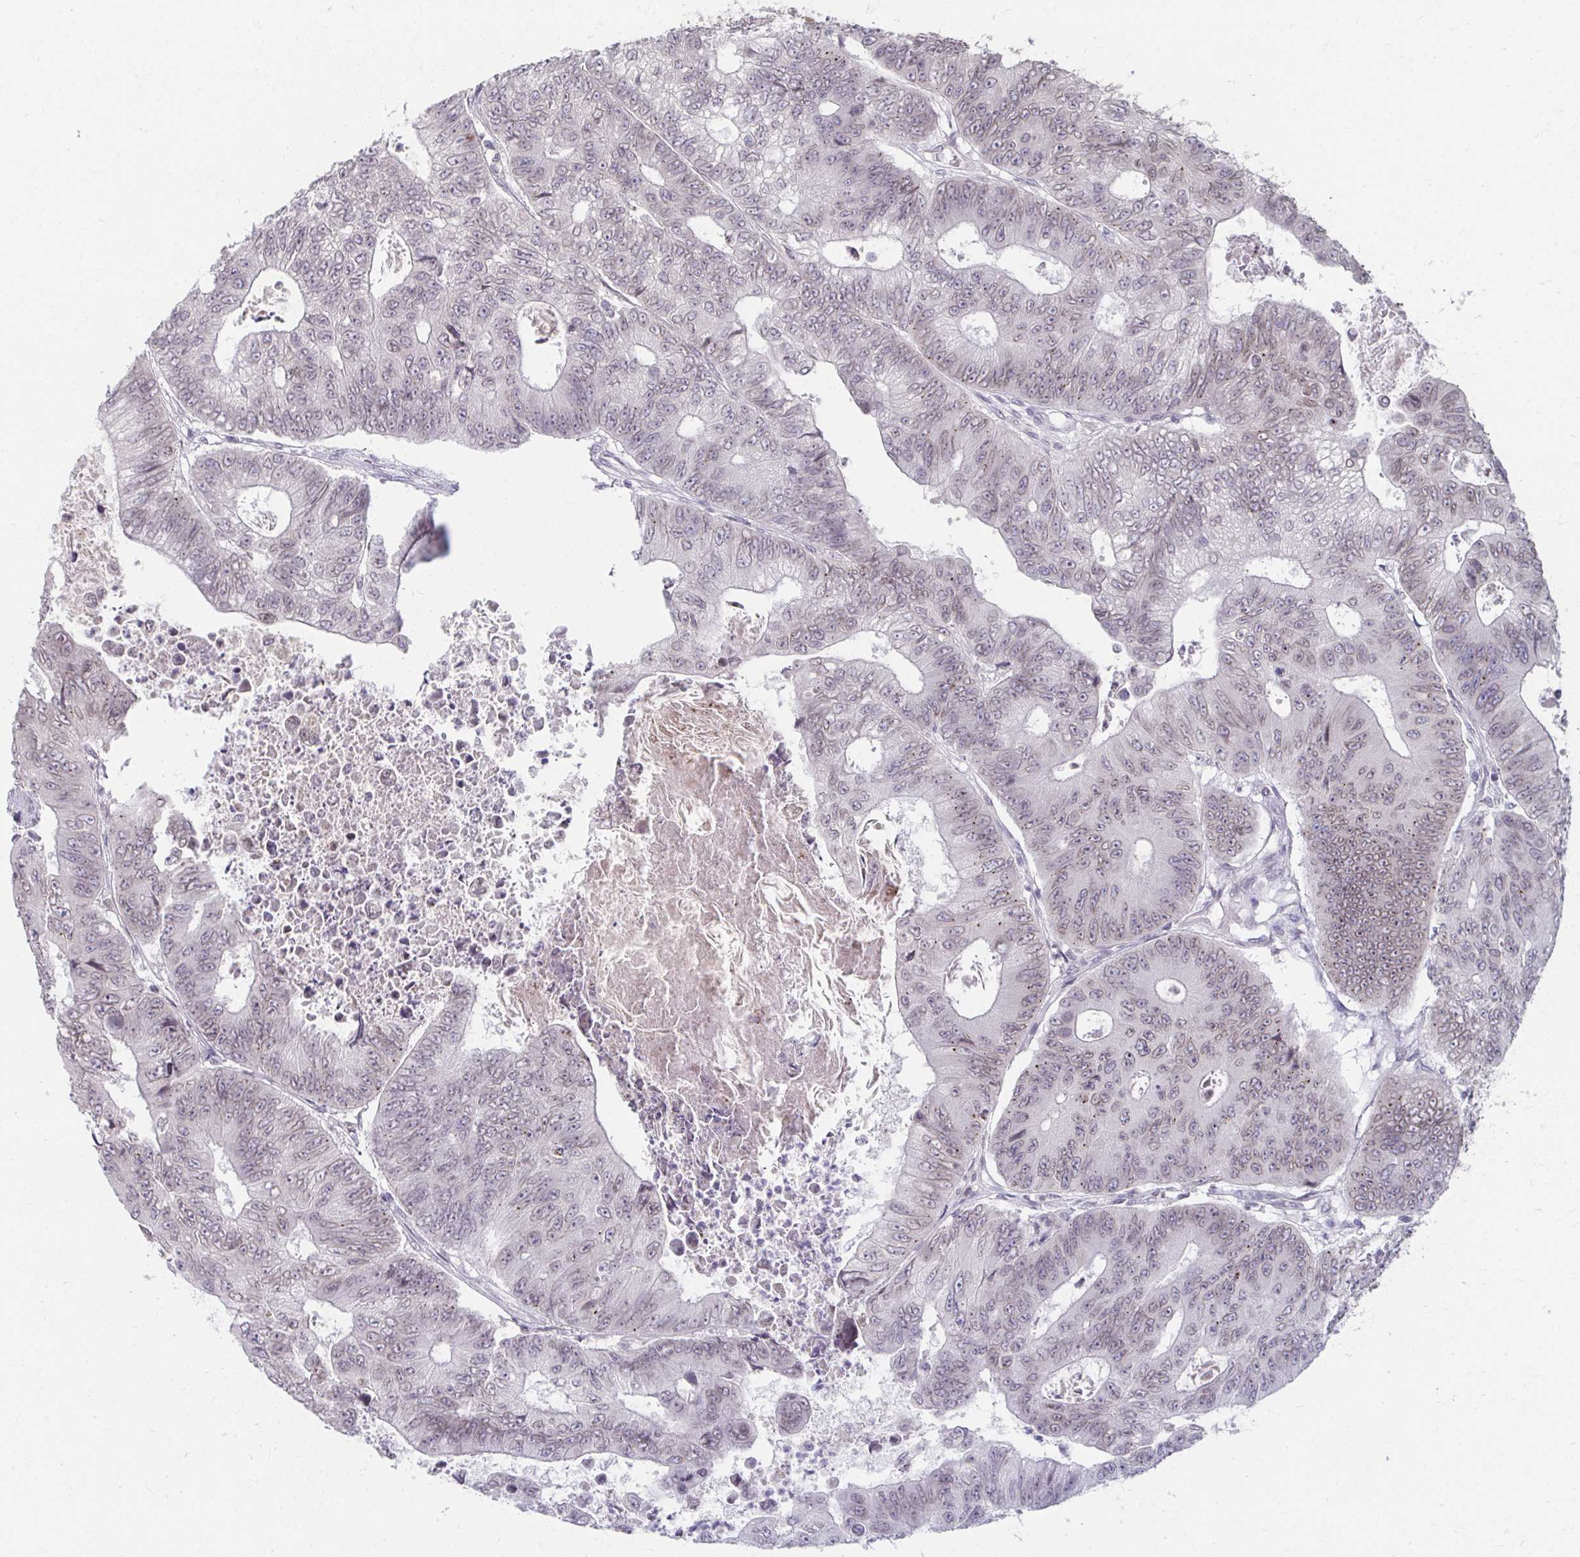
{"staining": {"intensity": "moderate", "quantity": "25%-75%", "location": "nuclear"}, "tissue": "colorectal cancer", "cell_type": "Tumor cells", "image_type": "cancer", "snomed": [{"axis": "morphology", "description": "Adenocarcinoma, NOS"}, {"axis": "topography", "description": "Colon"}], "caption": "High-power microscopy captured an IHC histopathology image of colorectal adenocarcinoma, revealing moderate nuclear positivity in approximately 25%-75% of tumor cells.", "gene": "NUP133", "patient": {"sex": "female", "age": 48}}